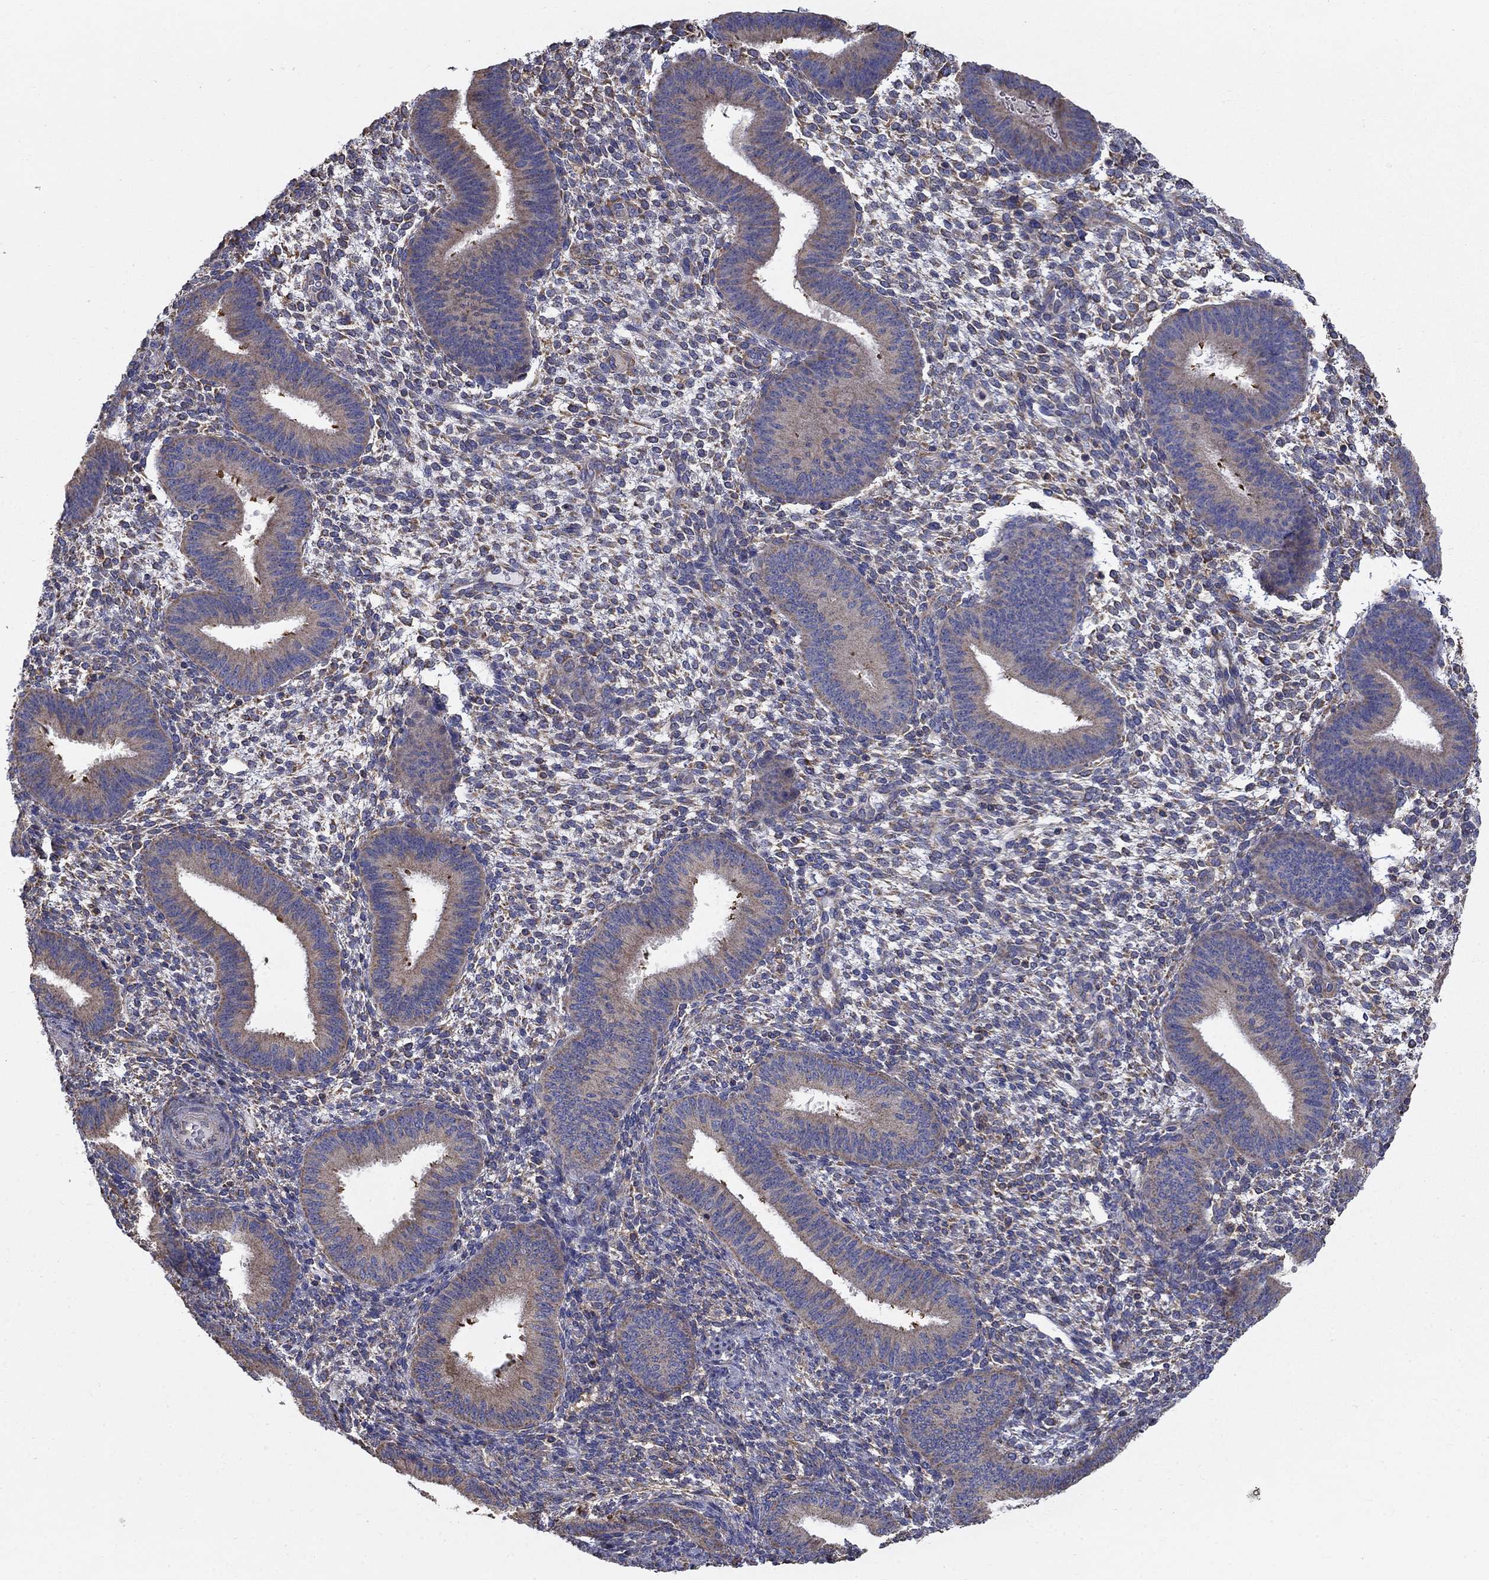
{"staining": {"intensity": "negative", "quantity": "none", "location": "none"}, "tissue": "endometrium", "cell_type": "Cells in endometrial stroma", "image_type": "normal", "snomed": [{"axis": "morphology", "description": "Normal tissue, NOS"}, {"axis": "topography", "description": "Endometrium"}], "caption": "High power microscopy histopathology image of an immunohistochemistry image of benign endometrium, revealing no significant expression in cells in endometrial stroma.", "gene": "NME5", "patient": {"sex": "female", "age": 39}}